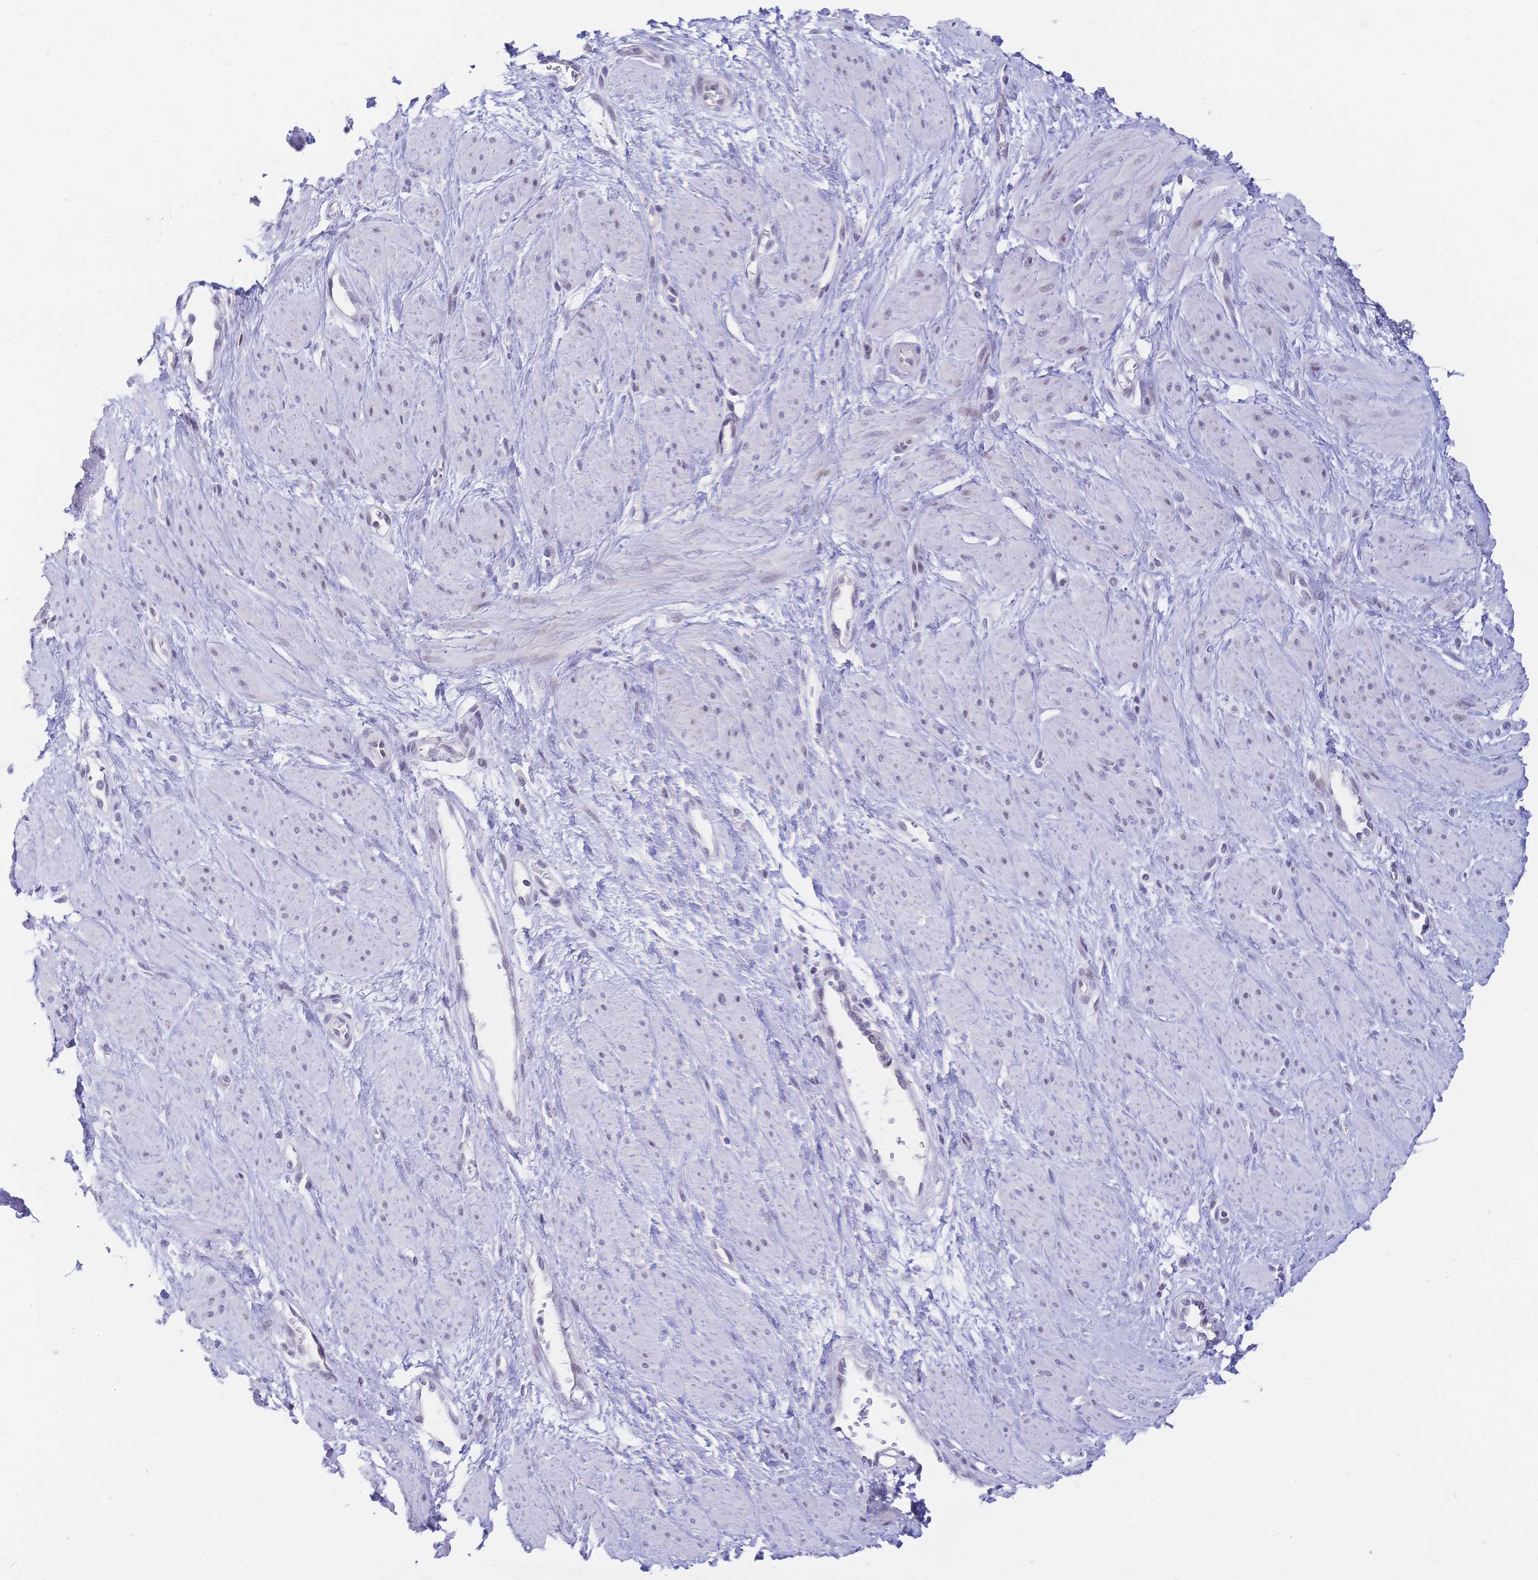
{"staining": {"intensity": "negative", "quantity": "none", "location": "none"}, "tissue": "smooth muscle", "cell_type": "Smooth muscle cells", "image_type": "normal", "snomed": [{"axis": "morphology", "description": "Normal tissue, NOS"}, {"axis": "topography", "description": "Smooth muscle"}, {"axis": "topography", "description": "Uterus"}], "caption": "This is an immunohistochemistry (IHC) photomicrograph of benign smooth muscle. There is no expression in smooth muscle cells.", "gene": "CR2", "patient": {"sex": "female", "age": 39}}